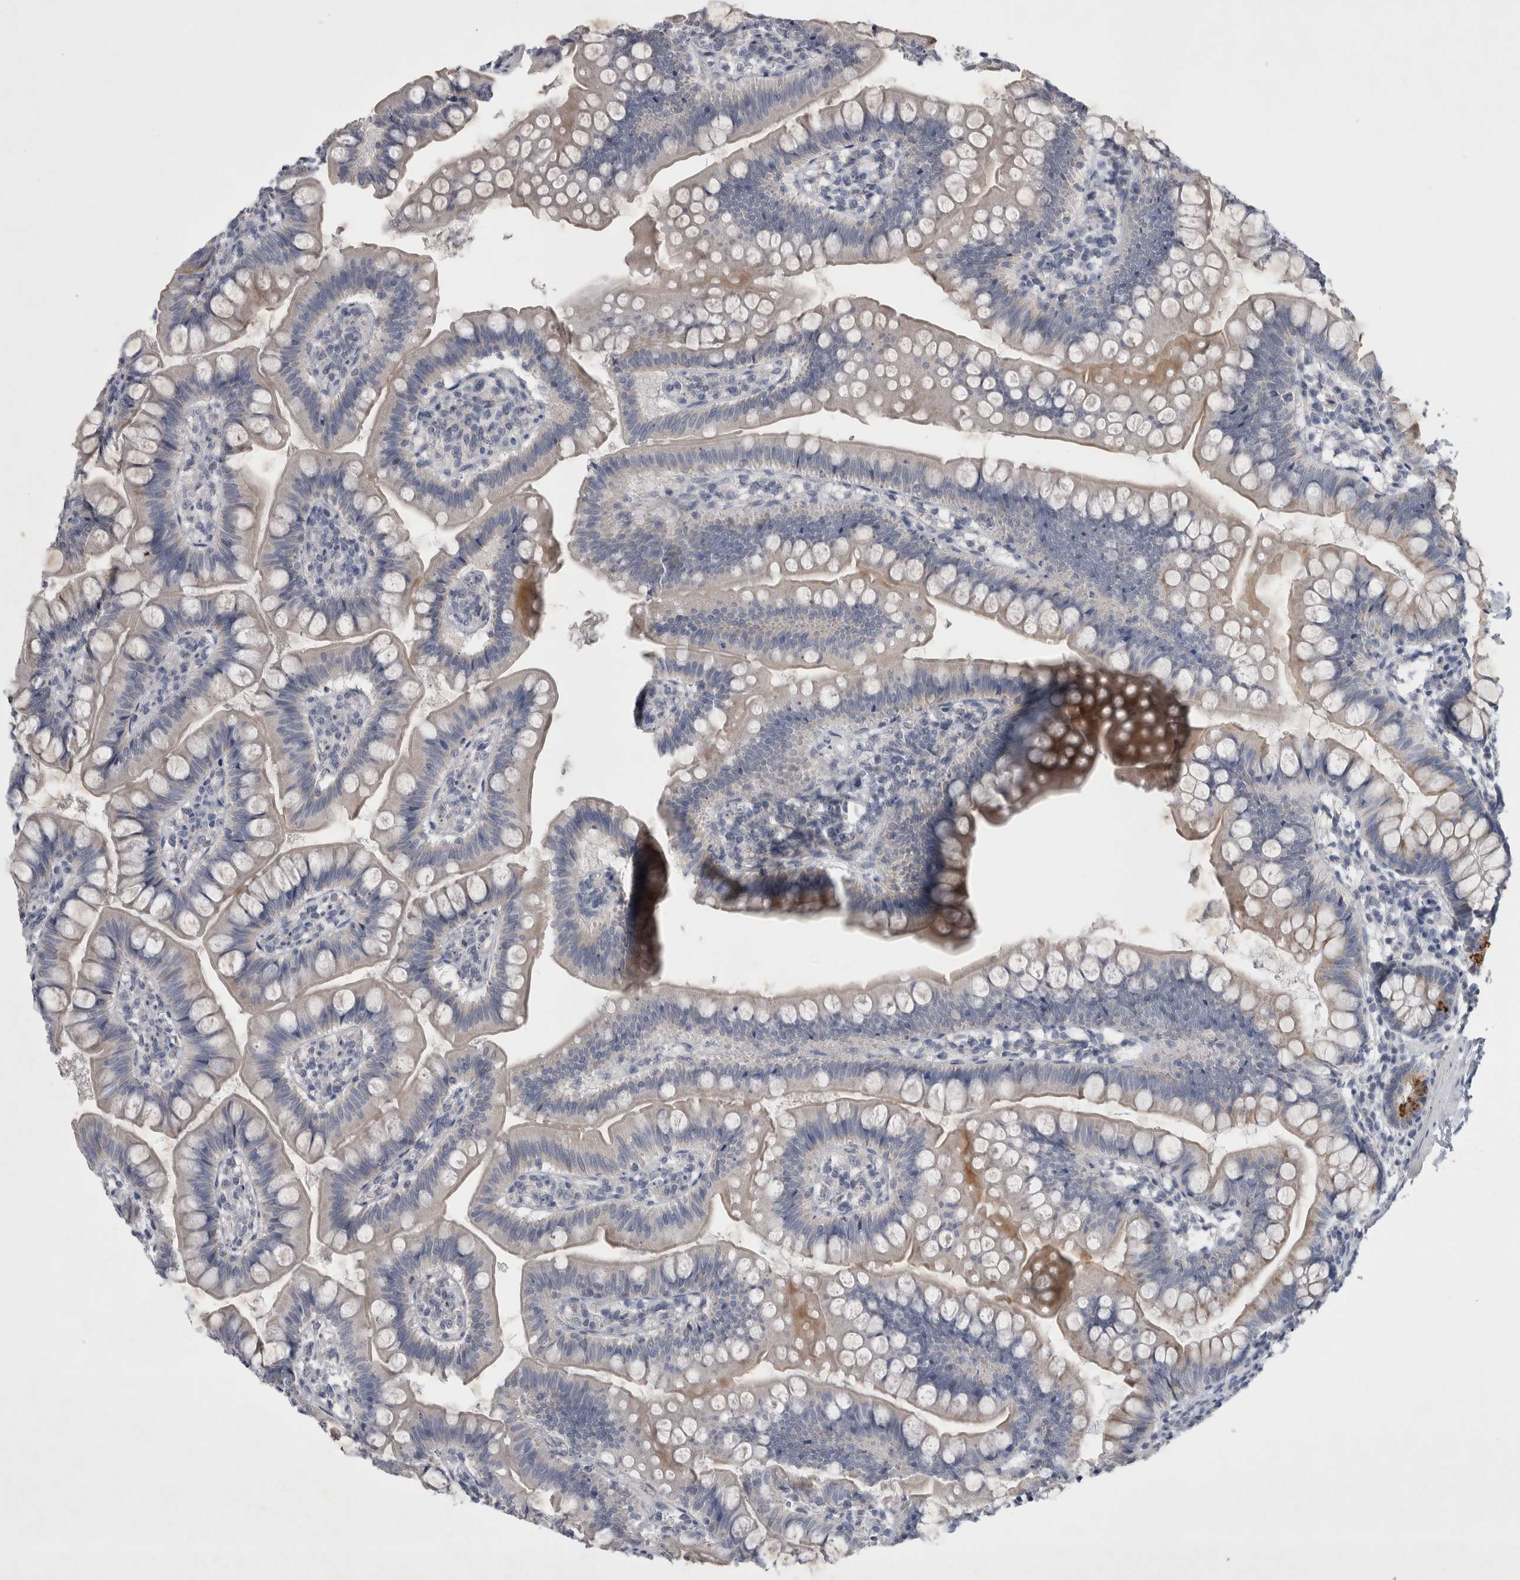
{"staining": {"intensity": "moderate", "quantity": "<25%", "location": "cytoplasmic/membranous"}, "tissue": "small intestine", "cell_type": "Glandular cells", "image_type": "normal", "snomed": [{"axis": "morphology", "description": "Normal tissue, NOS"}, {"axis": "topography", "description": "Small intestine"}], "caption": "Human small intestine stained for a protein (brown) reveals moderate cytoplasmic/membranous positive positivity in approximately <25% of glandular cells.", "gene": "FXYD7", "patient": {"sex": "male", "age": 7}}